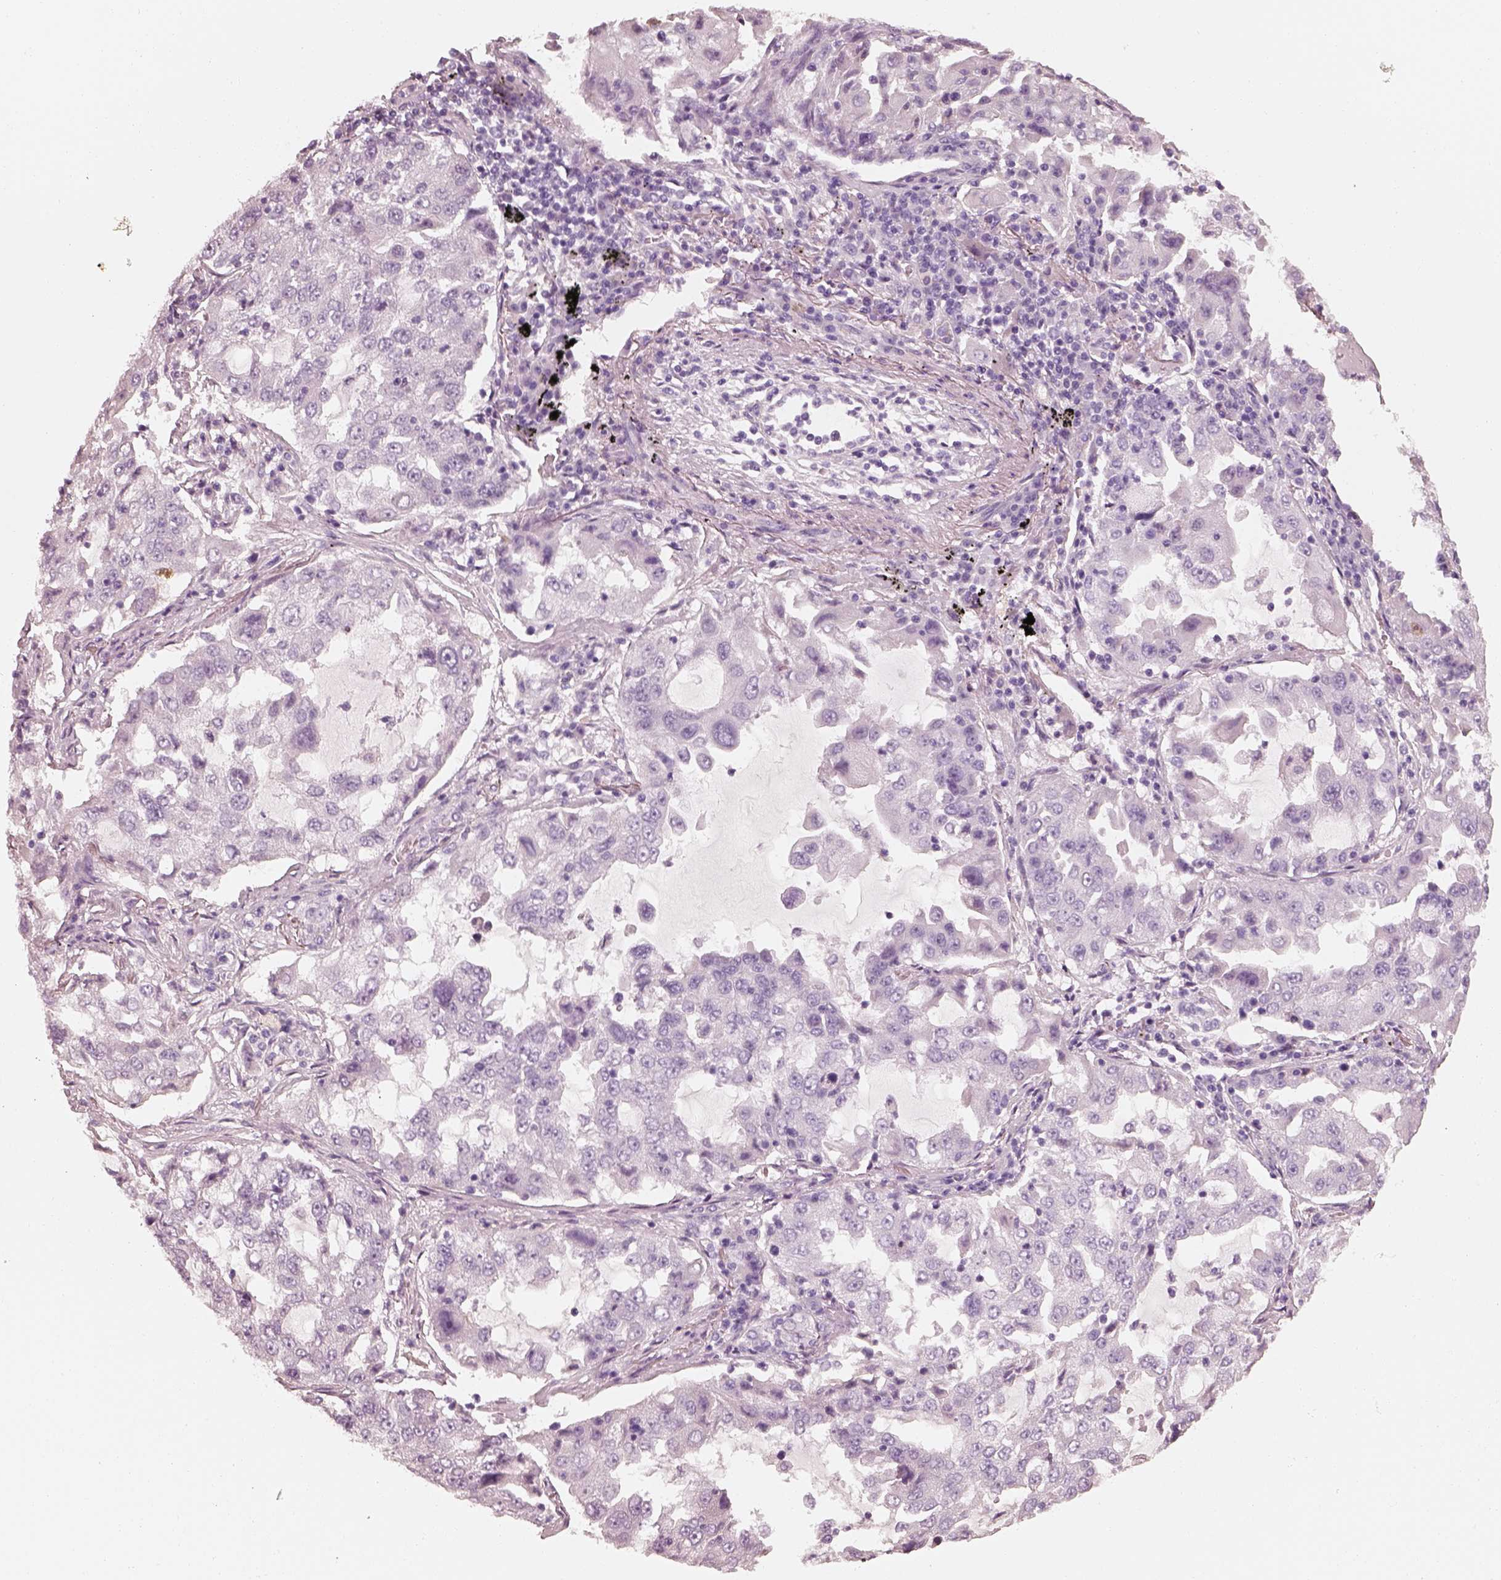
{"staining": {"intensity": "negative", "quantity": "none", "location": "none"}, "tissue": "lung cancer", "cell_type": "Tumor cells", "image_type": "cancer", "snomed": [{"axis": "morphology", "description": "Adenocarcinoma, NOS"}, {"axis": "topography", "description": "Lung"}], "caption": "The immunohistochemistry histopathology image has no significant staining in tumor cells of adenocarcinoma (lung) tissue. (DAB immunohistochemistry, high magnification).", "gene": "RS1", "patient": {"sex": "female", "age": 61}}